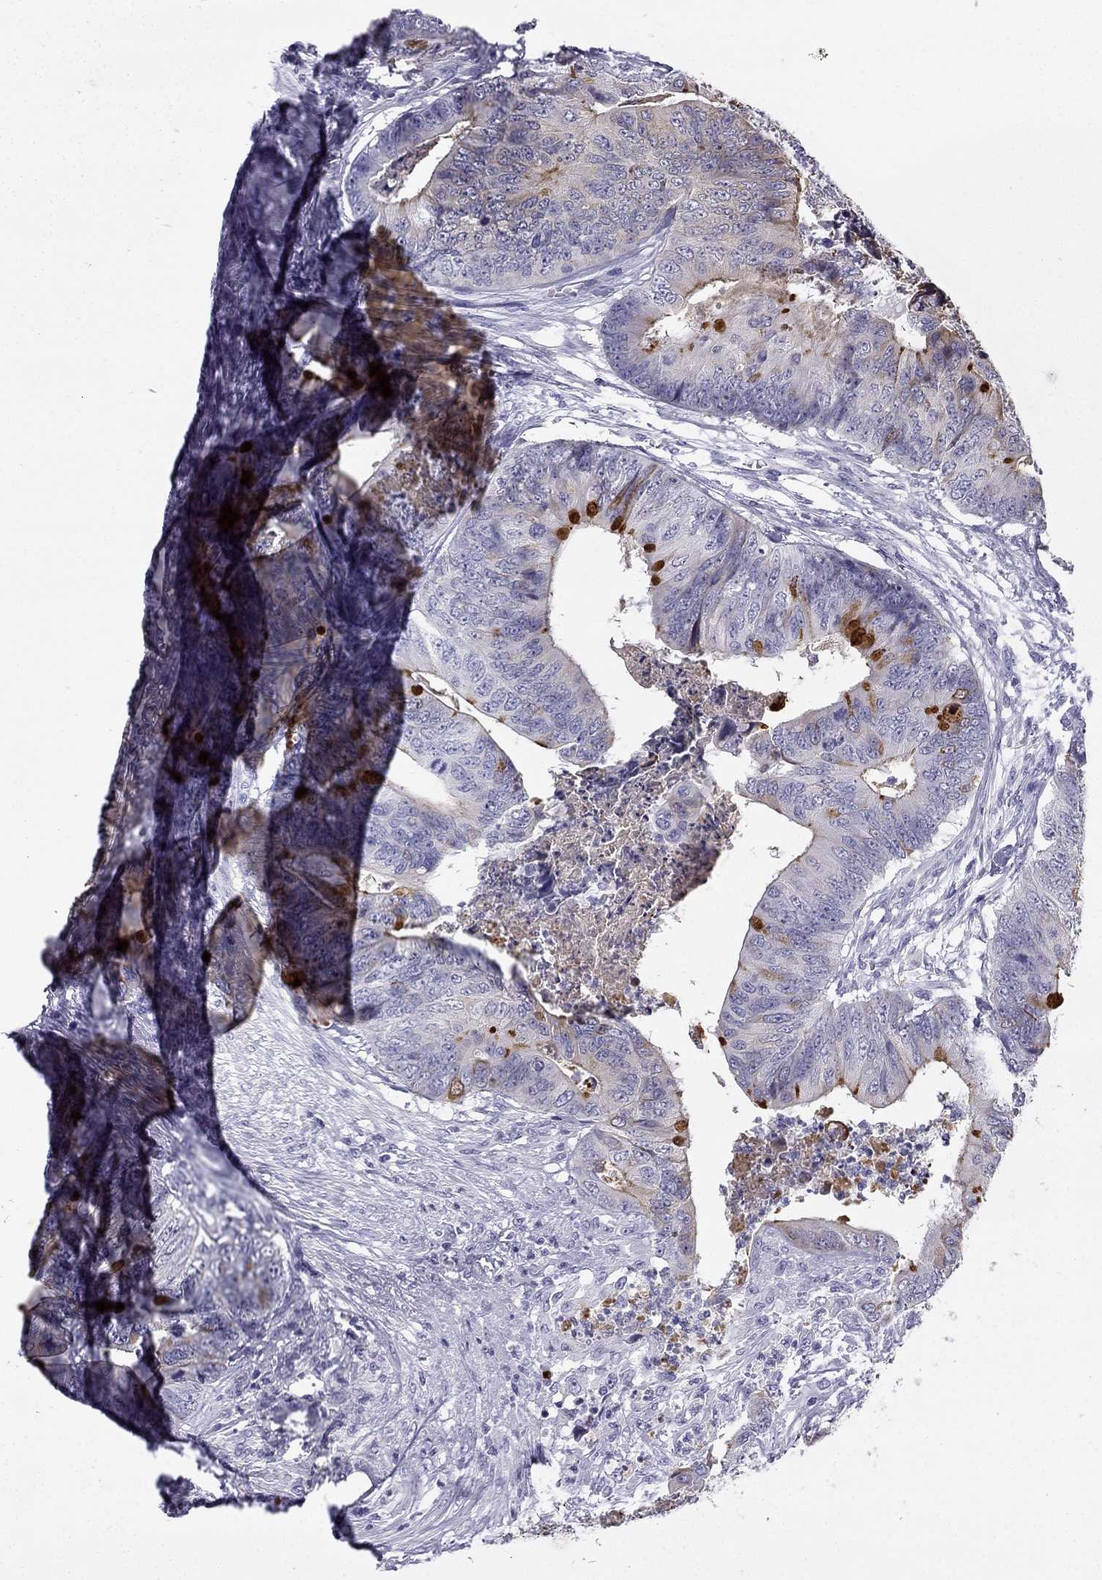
{"staining": {"intensity": "moderate", "quantity": "<25%", "location": "cytoplasmic/membranous"}, "tissue": "colorectal cancer", "cell_type": "Tumor cells", "image_type": "cancer", "snomed": [{"axis": "morphology", "description": "Adenocarcinoma, NOS"}, {"axis": "topography", "description": "Colon"}], "caption": "Protein staining exhibits moderate cytoplasmic/membranous staining in about <25% of tumor cells in colorectal cancer (adenocarcinoma).", "gene": "TFF3", "patient": {"sex": "male", "age": 84}}